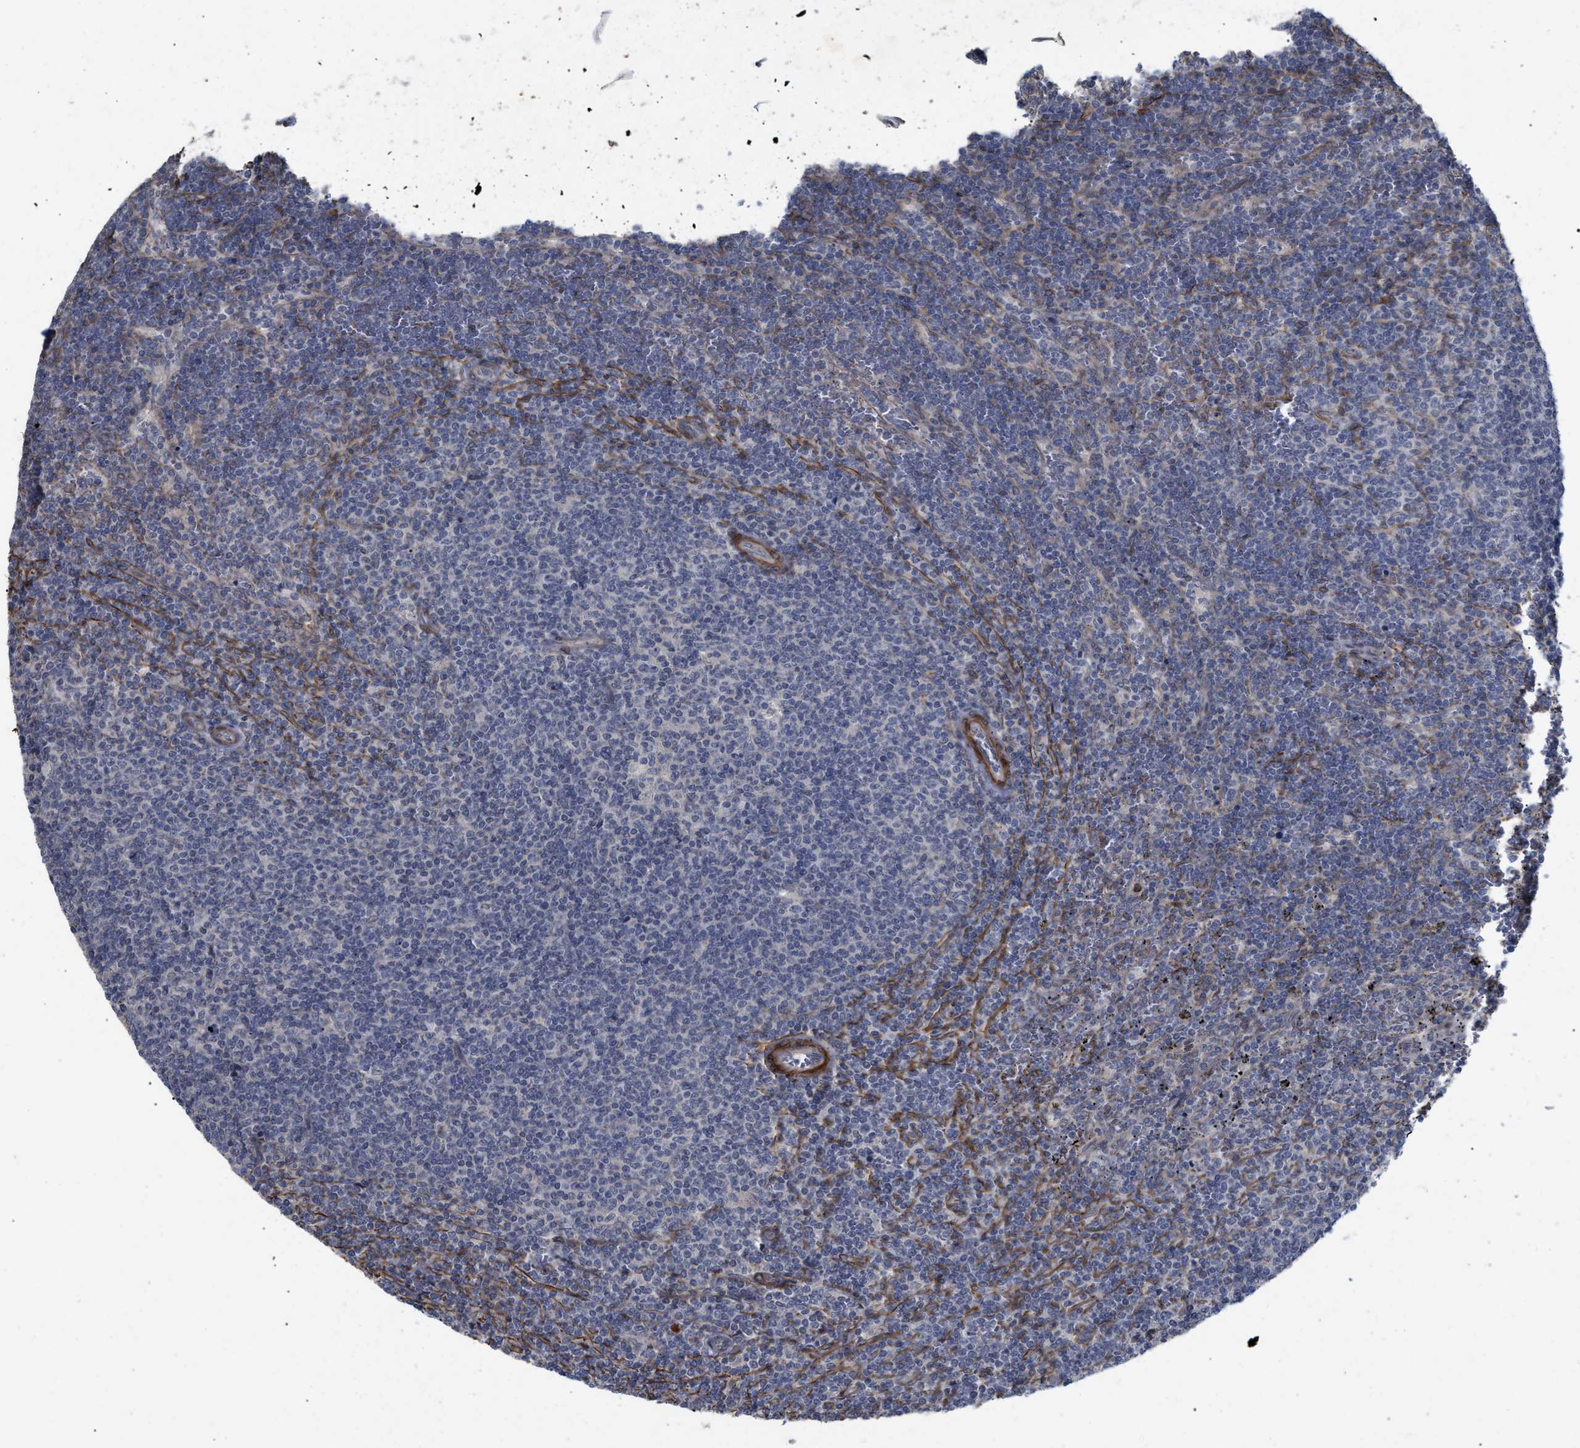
{"staining": {"intensity": "negative", "quantity": "none", "location": "none"}, "tissue": "lymphoma", "cell_type": "Tumor cells", "image_type": "cancer", "snomed": [{"axis": "morphology", "description": "Malignant lymphoma, non-Hodgkin's type, Low grade"}, {"axis": "topography", "description": "Spleen"}], "caption": "Immunohistochemistry of human lymphoma exhibits no expression in tumor cells.", "gene": "ST6GALNAC6", "patient": {"sex": "female", "age": 19}}